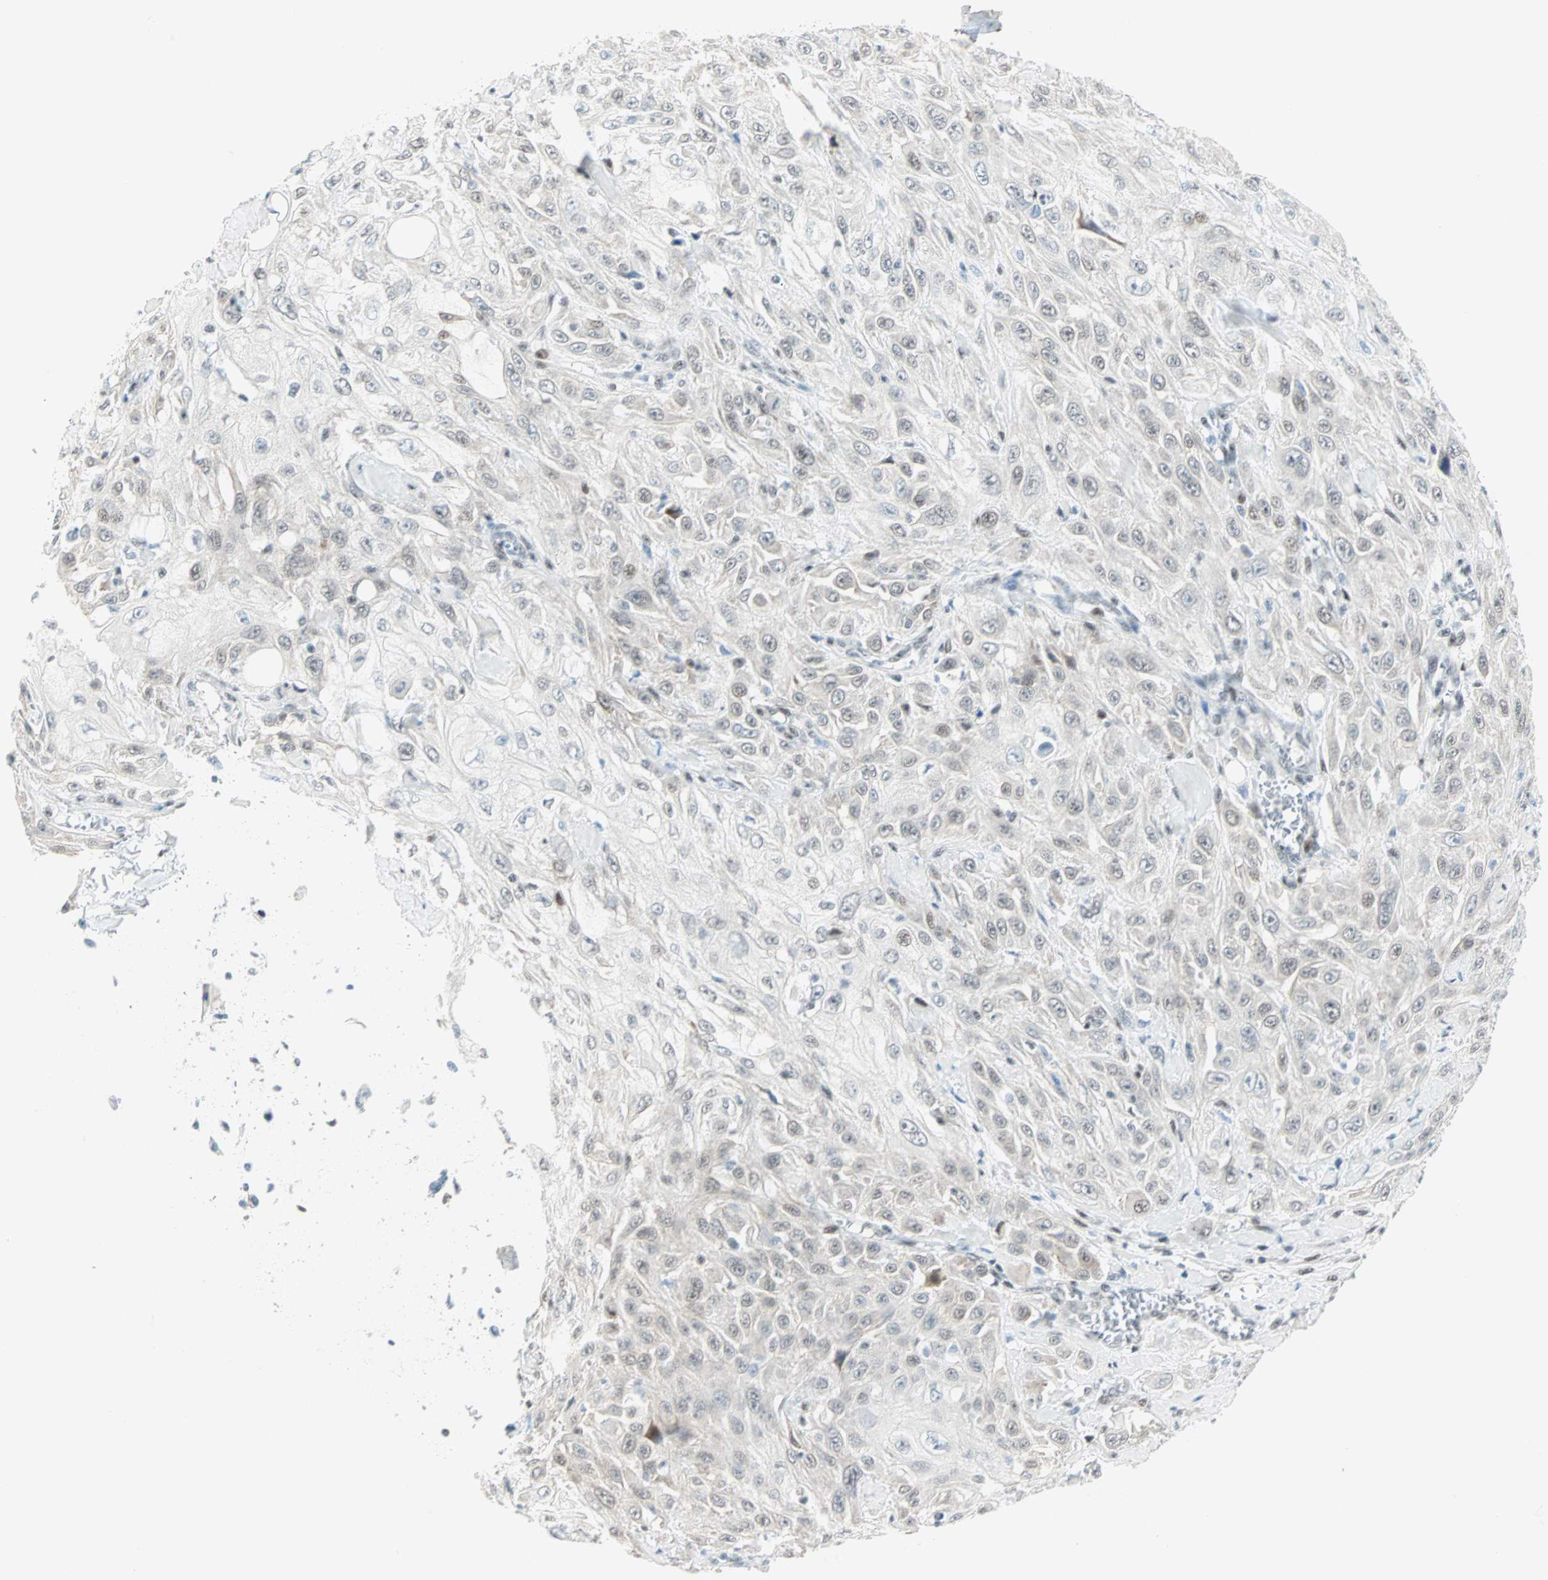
{"staining": {"intensity": "negative", "quantity": "none", "location": "none"}, "tissue": "skin cancer", "cell_type": "Tumor cells", "image_type": "cancer", "snomed": [{"axis": "morphology", "description": "Squamous cell carcinoma, NOS"}, {"axis": "morphology", "description": "Squamous cell carcinoma, metastatic, NOS"}, {"axis": "topography", "description": "Skin"}, {"axis": "topography", "description": "Lymph node"}], "caption": "High power microscopy image of an immunohistochemistry image of skin metastatic squamous cell carcinoma, revealing no significant staining in tumor cells. (Stains: DAB immunohistochemistry with hematoxylin counter stain, Microscopy: brightfield microscopy at high magnification).", "gene": "PKNOX1", "patient": {"sex": "male", "age": 75}}